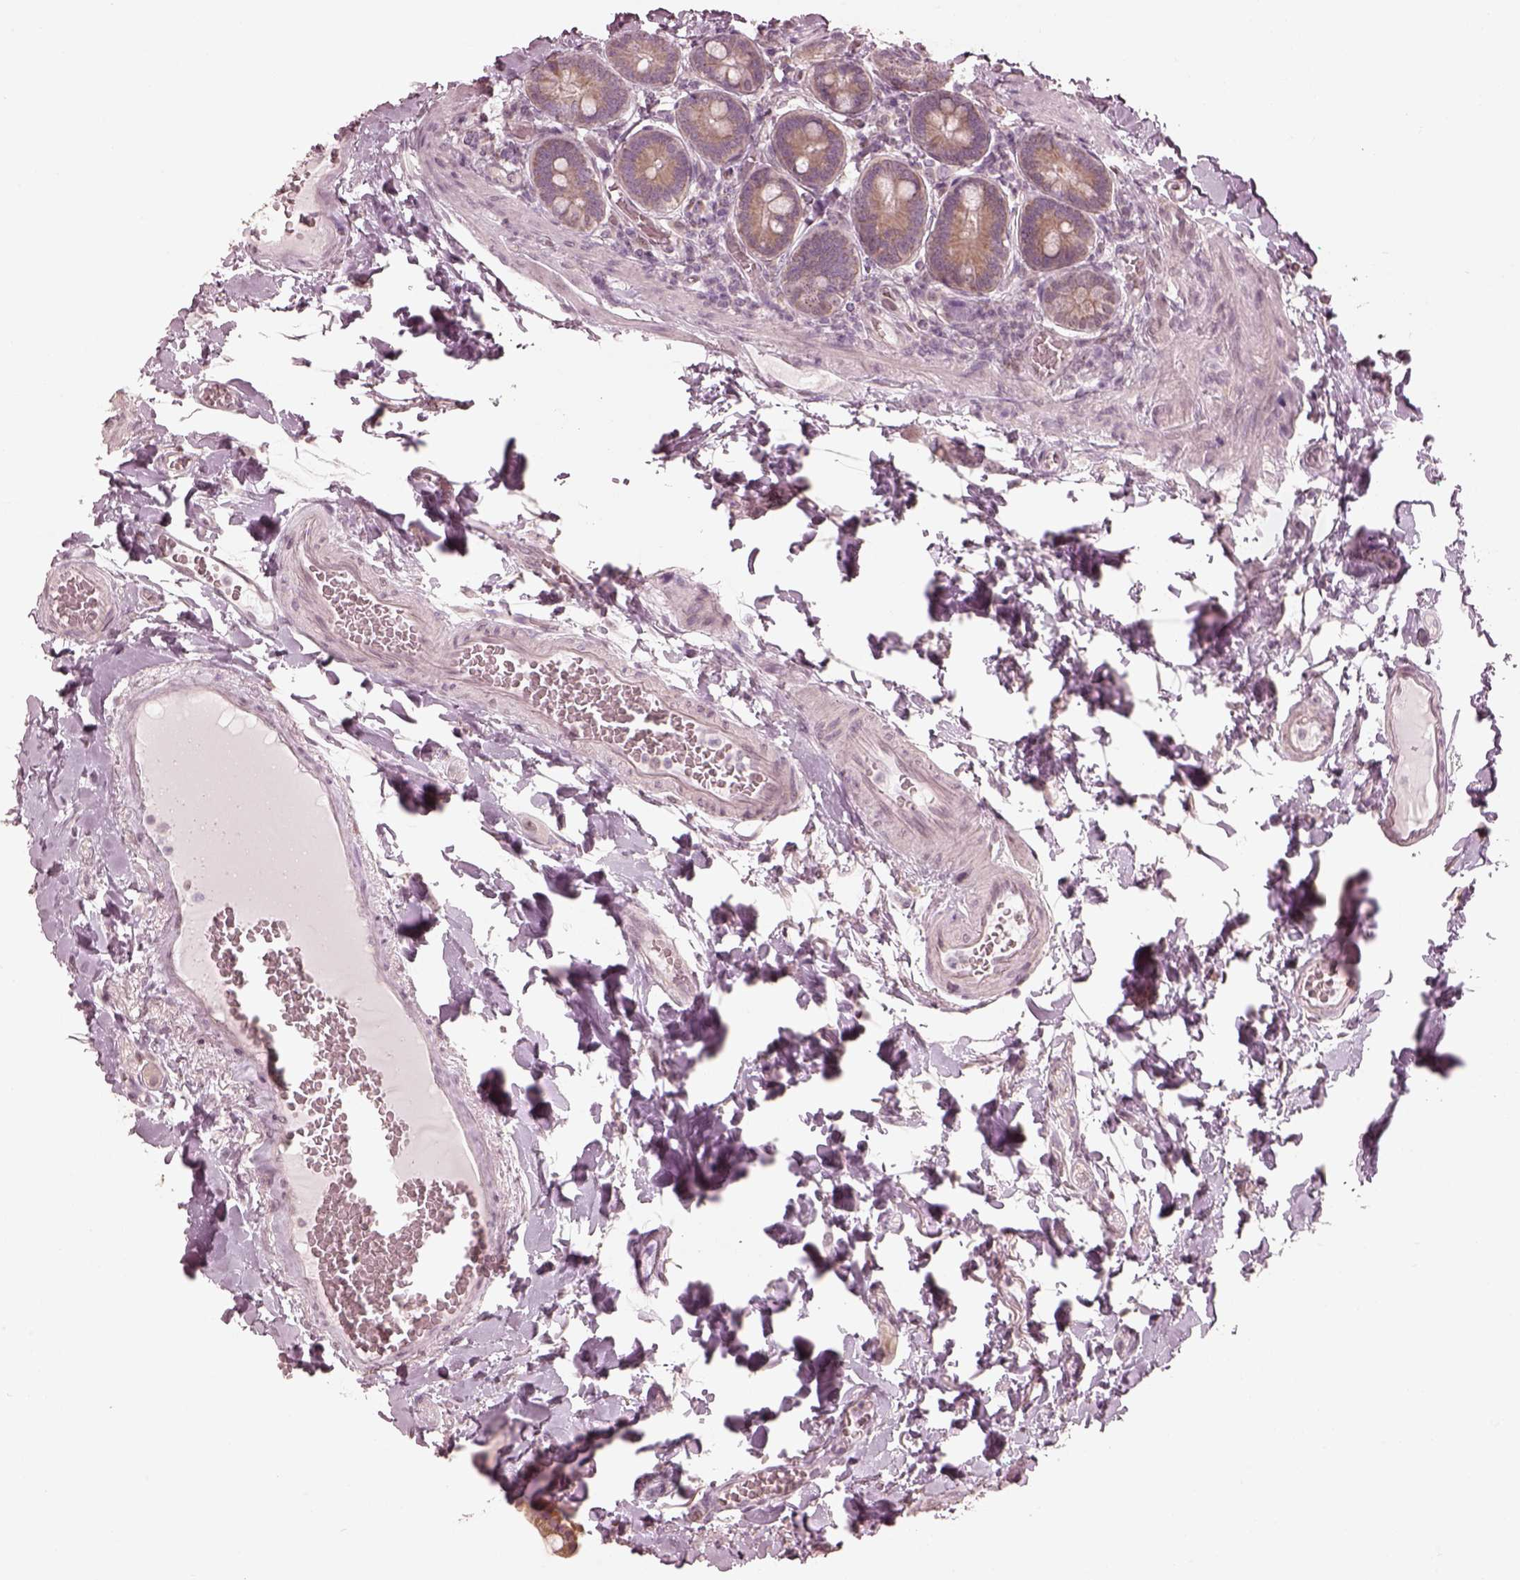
{"staining": {"intensity": "weak", "quantity": ">75%", "location": "cytoplasmic/membranous"}, "tissue": "duodenum", "cell_type": "Glandular cells", "image_type": "normal", "snomed": [{"axis": "morphology", "description": "Normal tissue, NOS"}, {"axis": "topography", "description": "Duodenum"}], "caption": "A micrograph of human duodenum stained for a protein exhibits weak cytoplasmic/membranous brown staining in glandular cells.", "gene": "IQCB1", "patient": {"sex": "female", "age": 62}}